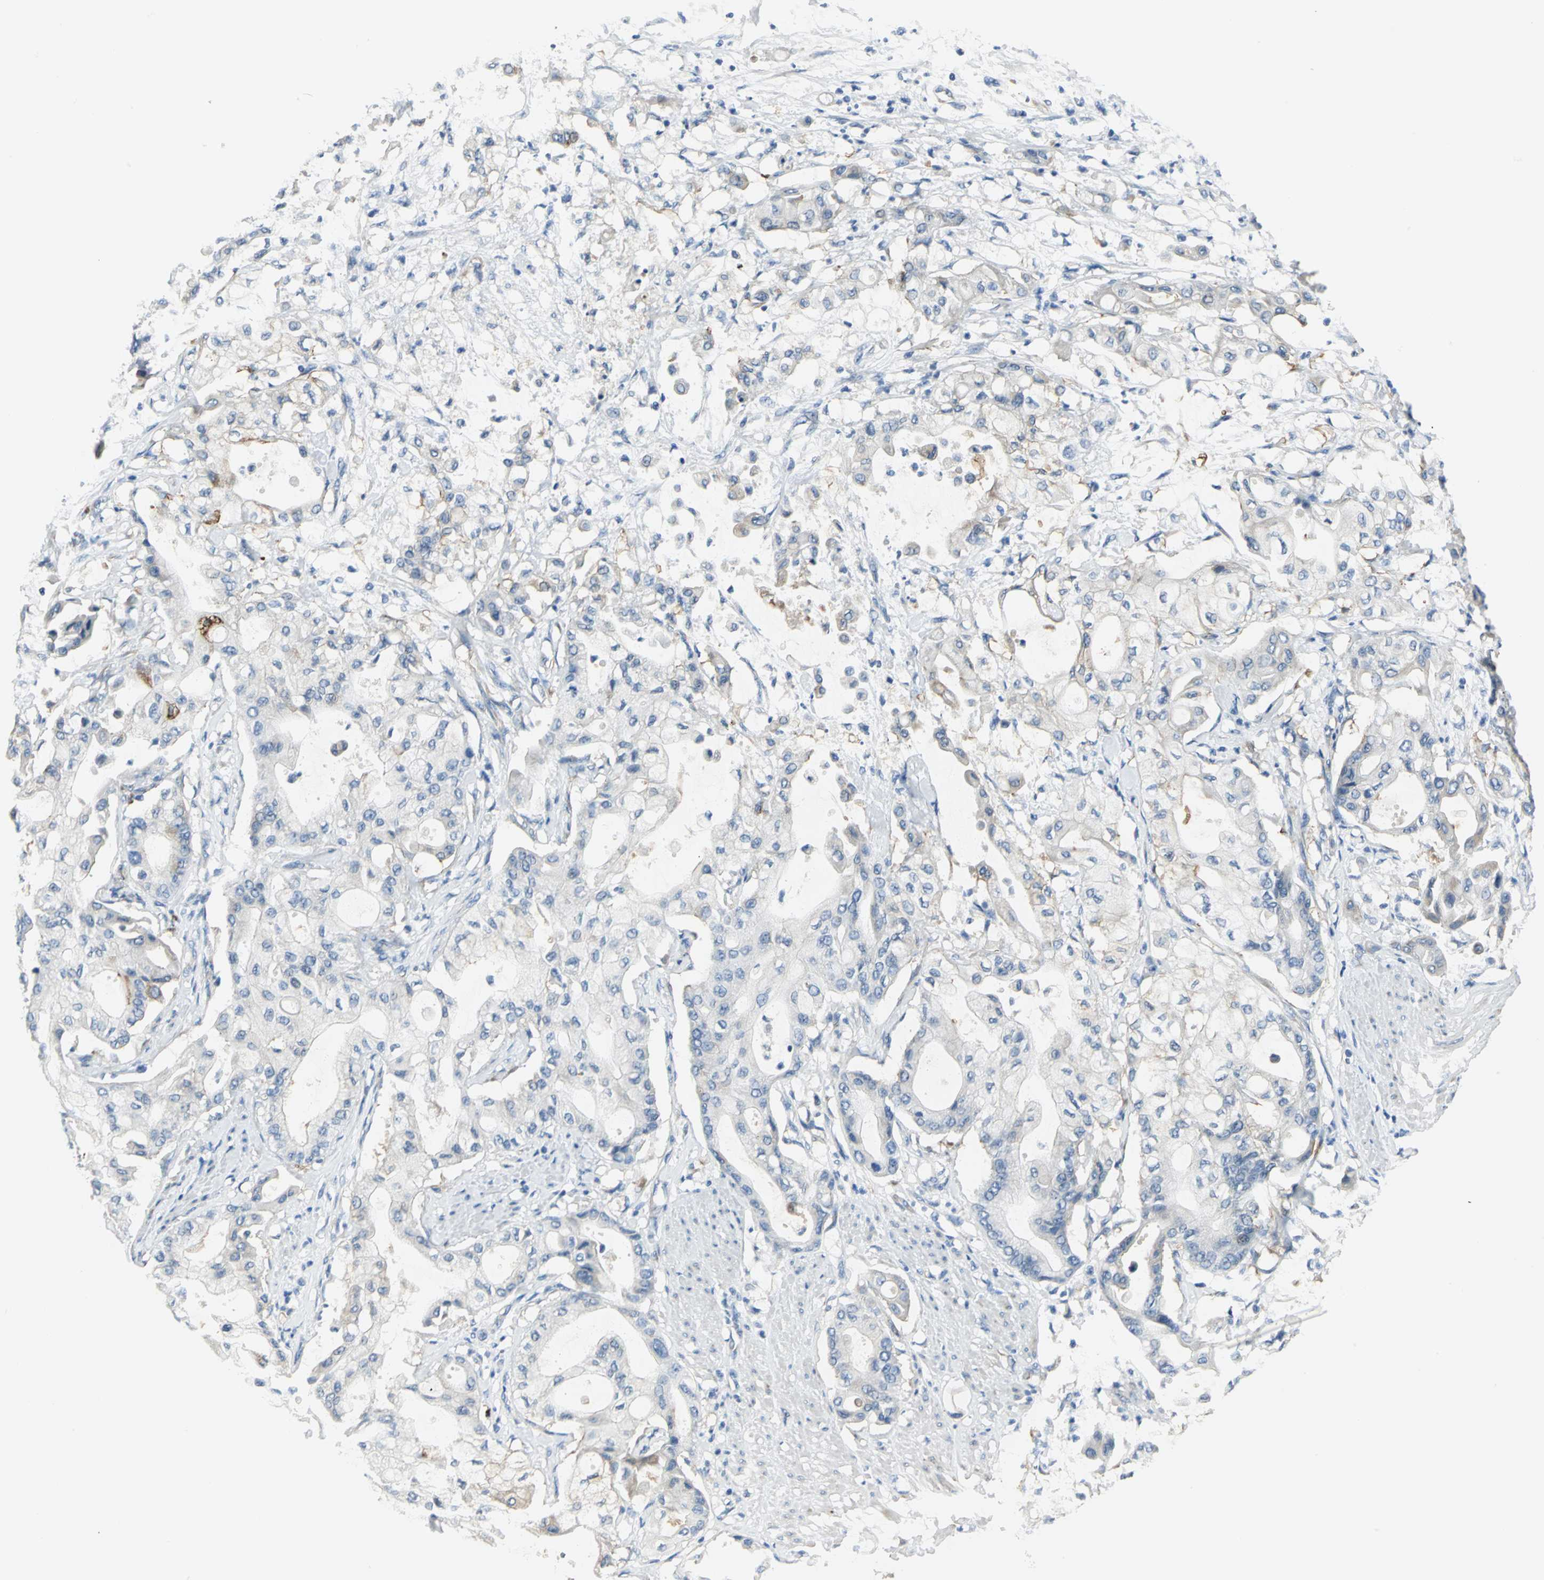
{"staining": {"intensity": "weak", "quantity": "25%-75%", "location": "cytoplasmic/membranous"}, "tissue": "pancreatic cancer", "cell_type": "Tumor cells", "image_type": "cancer", "snomed": [{"axis": "morphology", "description": "Adenocarcinoma, NOS"}, {"axis": "morphology", "description": "Adenocarcinoma, metastatic, NOS"}, {"axis": "topography", "description": "Lymph node"}, {"axis": "topography", "description": "Pancreas"}, {"axis": "topography", "description": "Duodenum"}], "caption": "Protein staining of adenocarcinoma (pancreatic) tissue demonstrates weak cytoplasmic/membranous positivity in approximately 25%-75% of tumor cells.", "gene": "B3GNT2", "patient": {"sex": "female", "age": 64}}